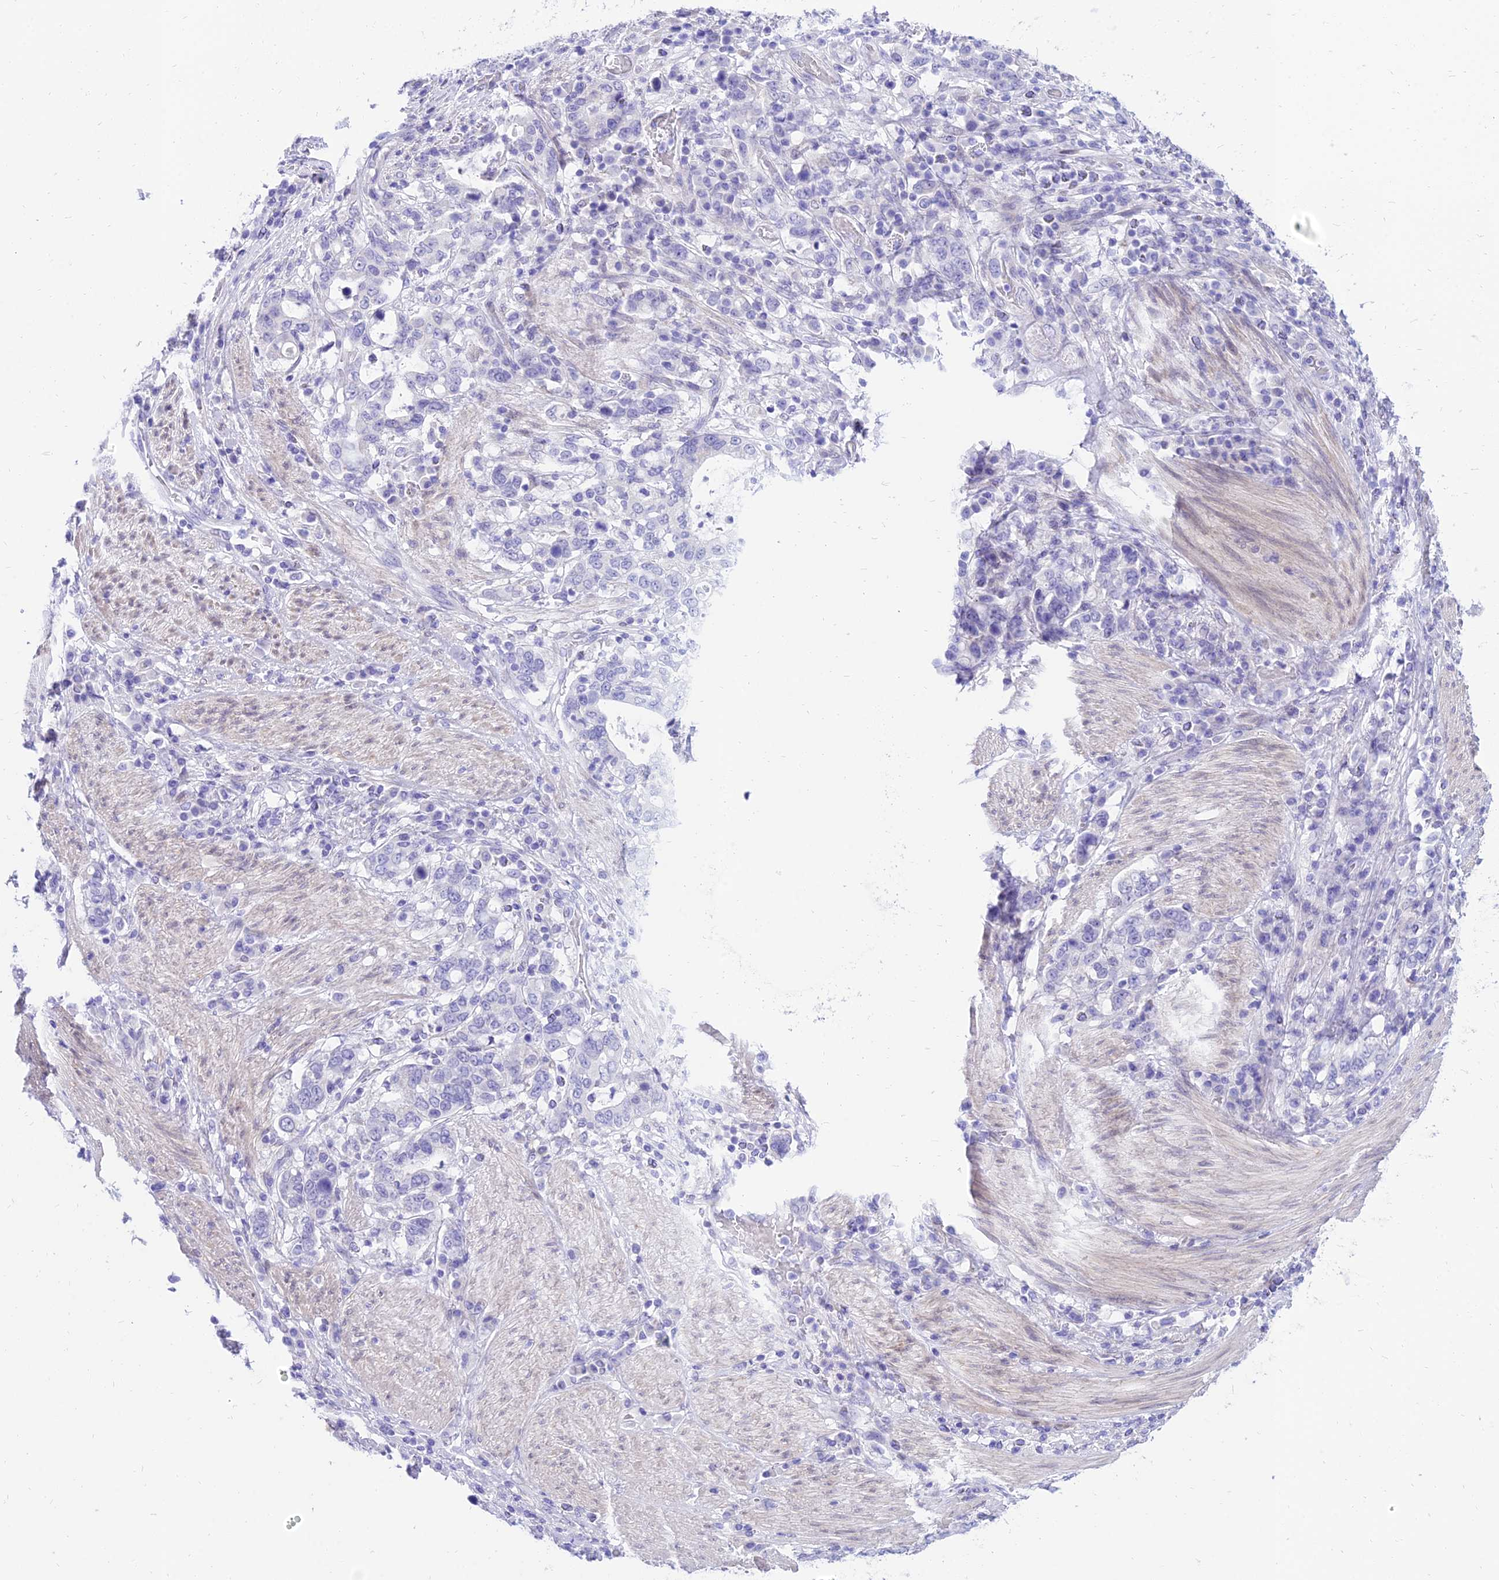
{"staining": {"intensity": "negative", "quantity": "none", "location": "none"}, "tissue": "stomach cancer", "cell_type": "Tumor cells", "image_type": "cancer", "snomed": [{"axis": "morphology", "description": "Adenocarcinoma, NOS"}, {"axis": "topography", "description": "Stomach, upper"}, {"axis": "topography", "description": "Stomach"}], "caption": "Tumor cells show no significant positivity in stomach cancer (adenocarcinoma).", "gene": "TAC3", "patient": {"sex": "male", "age": 62}}